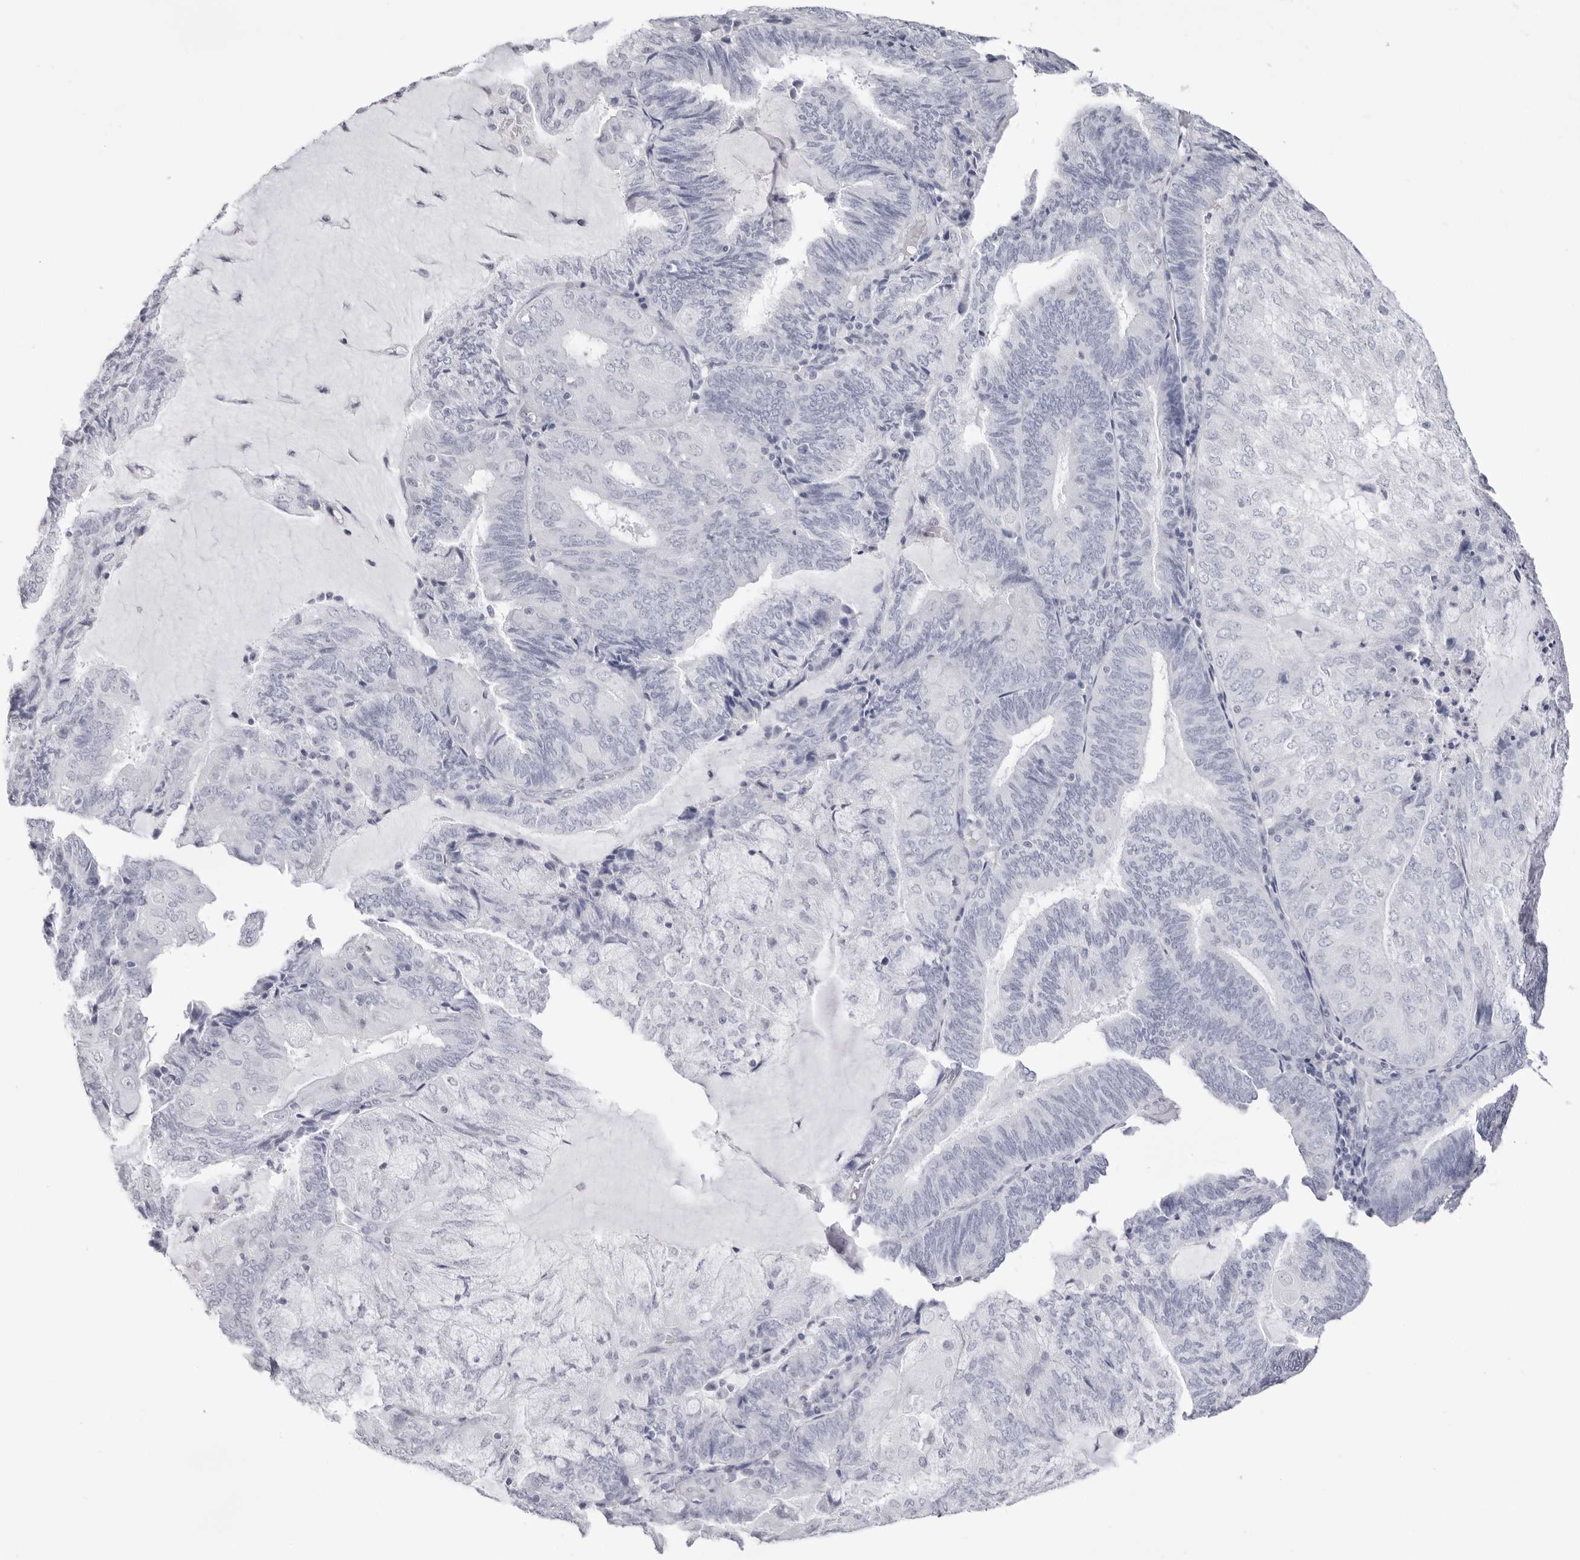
{"staining": {"intensity": "negative", "quantity": "none", "location": "none"}, "tissue": "endometrial cancer", "cell_type": "Tumor cells", "image_type": "cancer", "snomed": [{"axis": "morphology", "description": "Adenocarcinoma, NOS"}, {"axis": "topography", "description": "Endometrium"}], "caption": "Immunohistochemistry (IHC) of endometrial adenocarcinoma shows no staining in tumor cells.", "gene": "INSL3", "patient": {"sex": "female", "age": 81}}